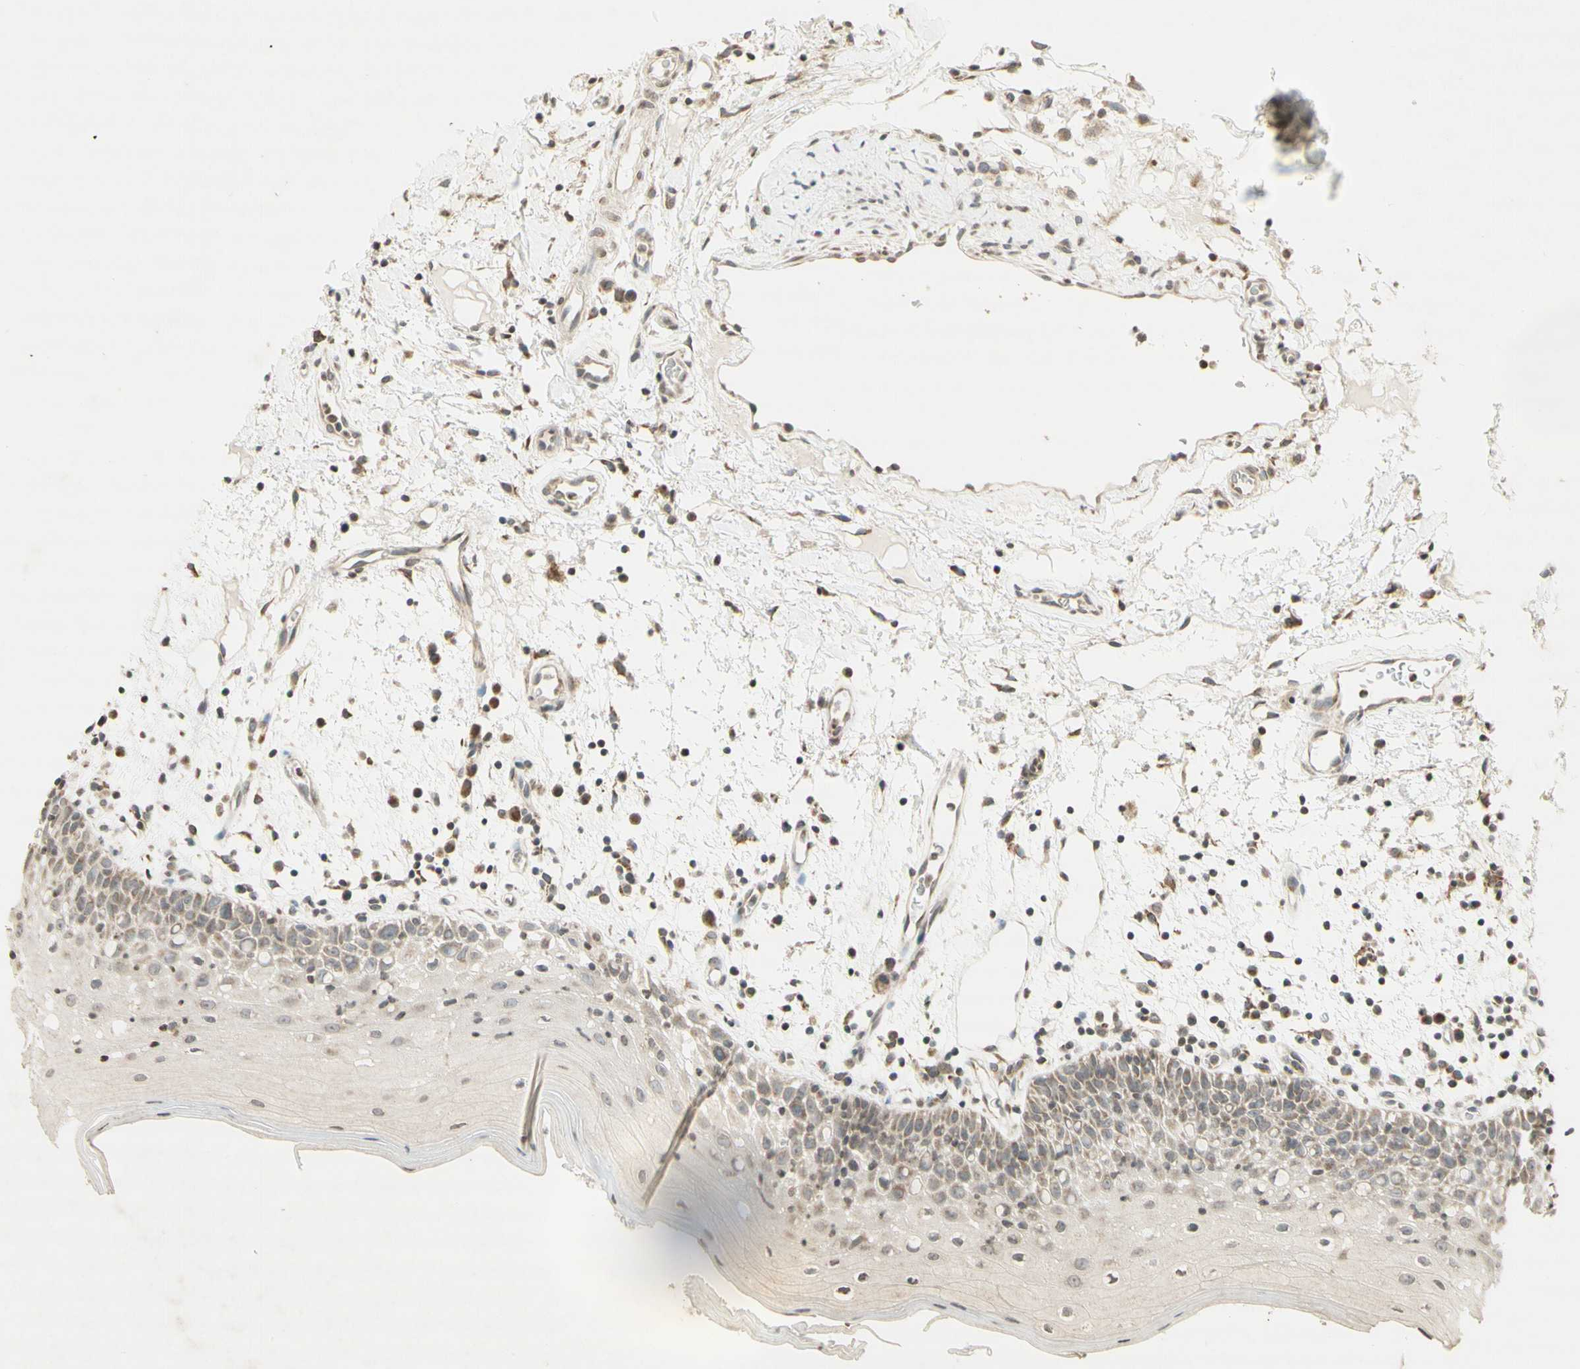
{"staining": {"intensity": "weak", "quantity": "25%-75%", "location": "cytoplasmic/membranous"}, "tissue": "oral mucosa", "cell_type": "Squamous epithelial cells", "image_type": "normal", "snomed": [{"axis": "morphology", "description": "Normal tissue, NOS"}, {"axis": "morphology", "description": "Squamous cell carcinoma, NOS"}, {"axis": "topography", "description": "Skeletal muscle"}, {"axis": "topography", "description": "Oral tissue"}], "caption": "Protein analysis of unremarkable oral mucosa reveals weak cytoplasmic/membranous positivity in about 25%-75% of squamous epithelial cells. (IHC, brightfield microscopy, high magnification).", "gene": "CCNI", "patient": {"sex": "male", "age": 71}}